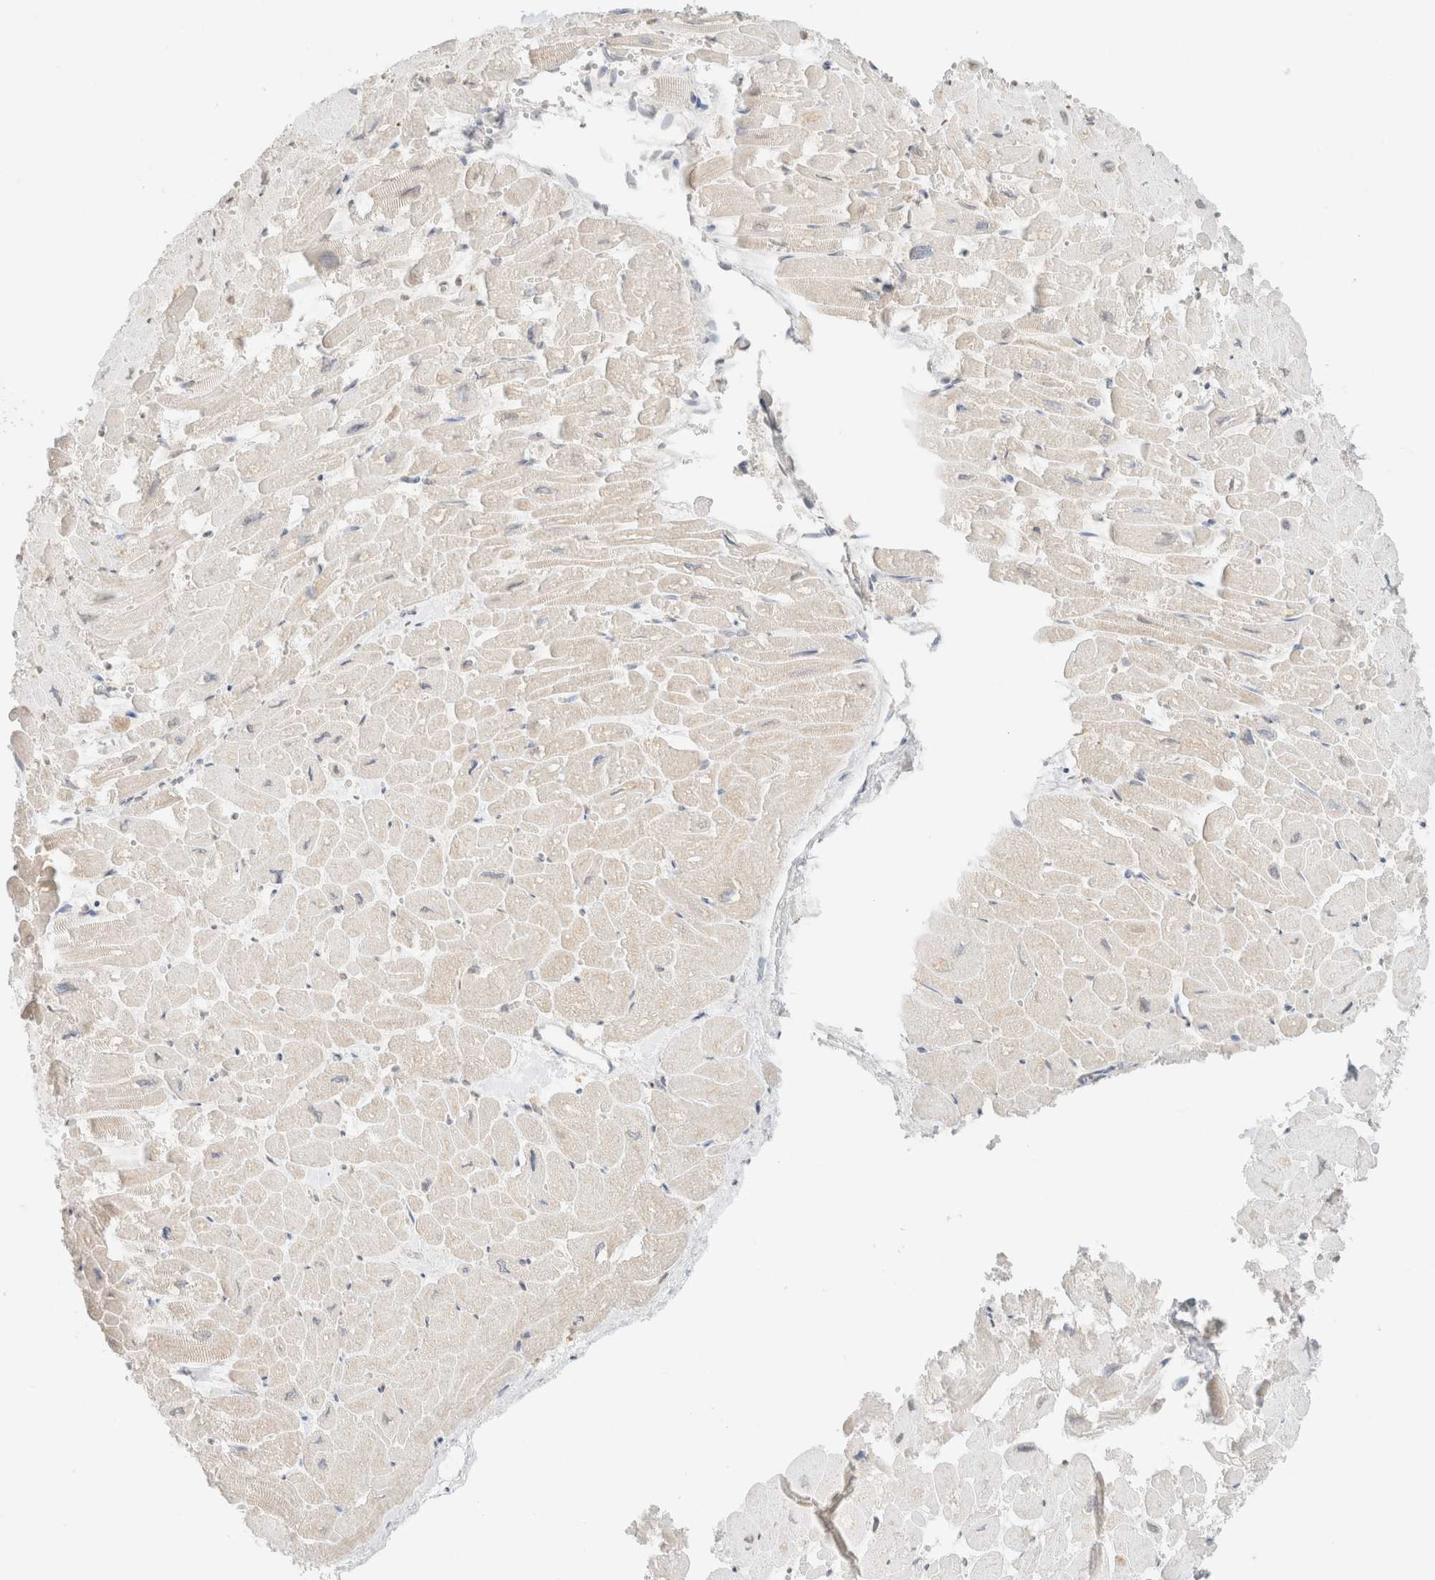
{"staining": {"intensity": "weak", "quantity": "<25%", "location": "cytoplasmic/membranous"}, "tissue": "heart muscle", "cell_type": "Cardiomyocytes", "image_type": "normal", "snomed": [{"axis": "morphology", "description": "Normal tissue, NOS"}, {"axis": "topography", "description": "Heart"}], "caption": "This image is of unremarkable heart muscle stained with immunohistochemistry (IHC) to label a protein in brown with the nuclei are counter-stained blue. There is no positivity in cardiomyocytes.", "gene": "CPA1", "patient": {"sex": "male", "age": 54}}